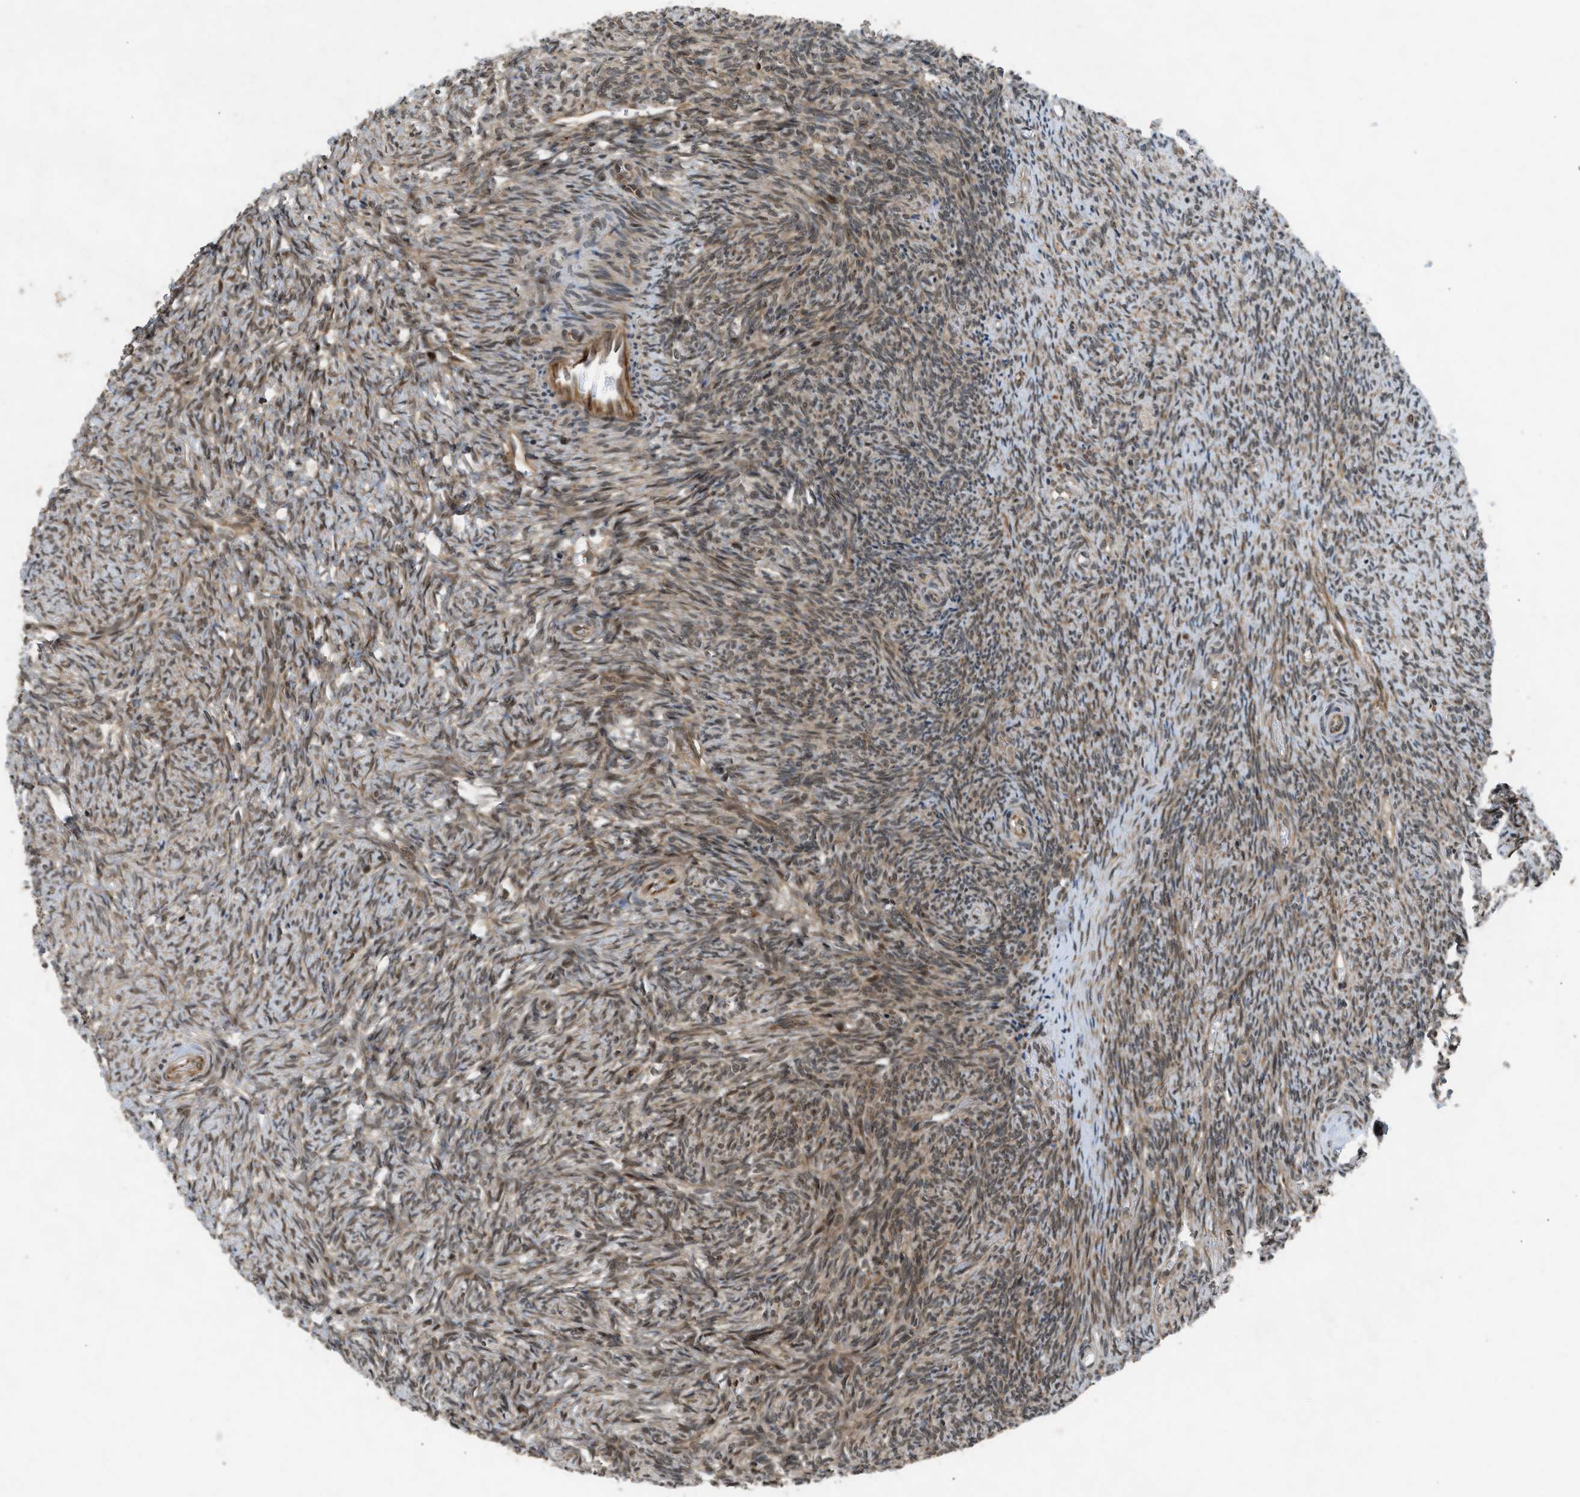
{"staining": {"intensity": "moderate", "quantity": ">75%", "location": "cytoplasmic/membranous,nuclear"}, "tissue": "ovary", "cell_type": "Ovarian stroma cells", "image_type": "normal", "snomed": [{"axis": "morphology", "description": "Normal tissue, NOS"}, {"axis": "topography", "description": "Ovary"}], "caption": "This image demonstrates immunohistochemistry (IHC) staining of benign ovary, with medium moderate cytoplasmic/membranous,nuclear expression in approximately >75% of ovarian stroma cells.", "gene": "TXNL1", "patient": {"sex": "female", "age": 41}}